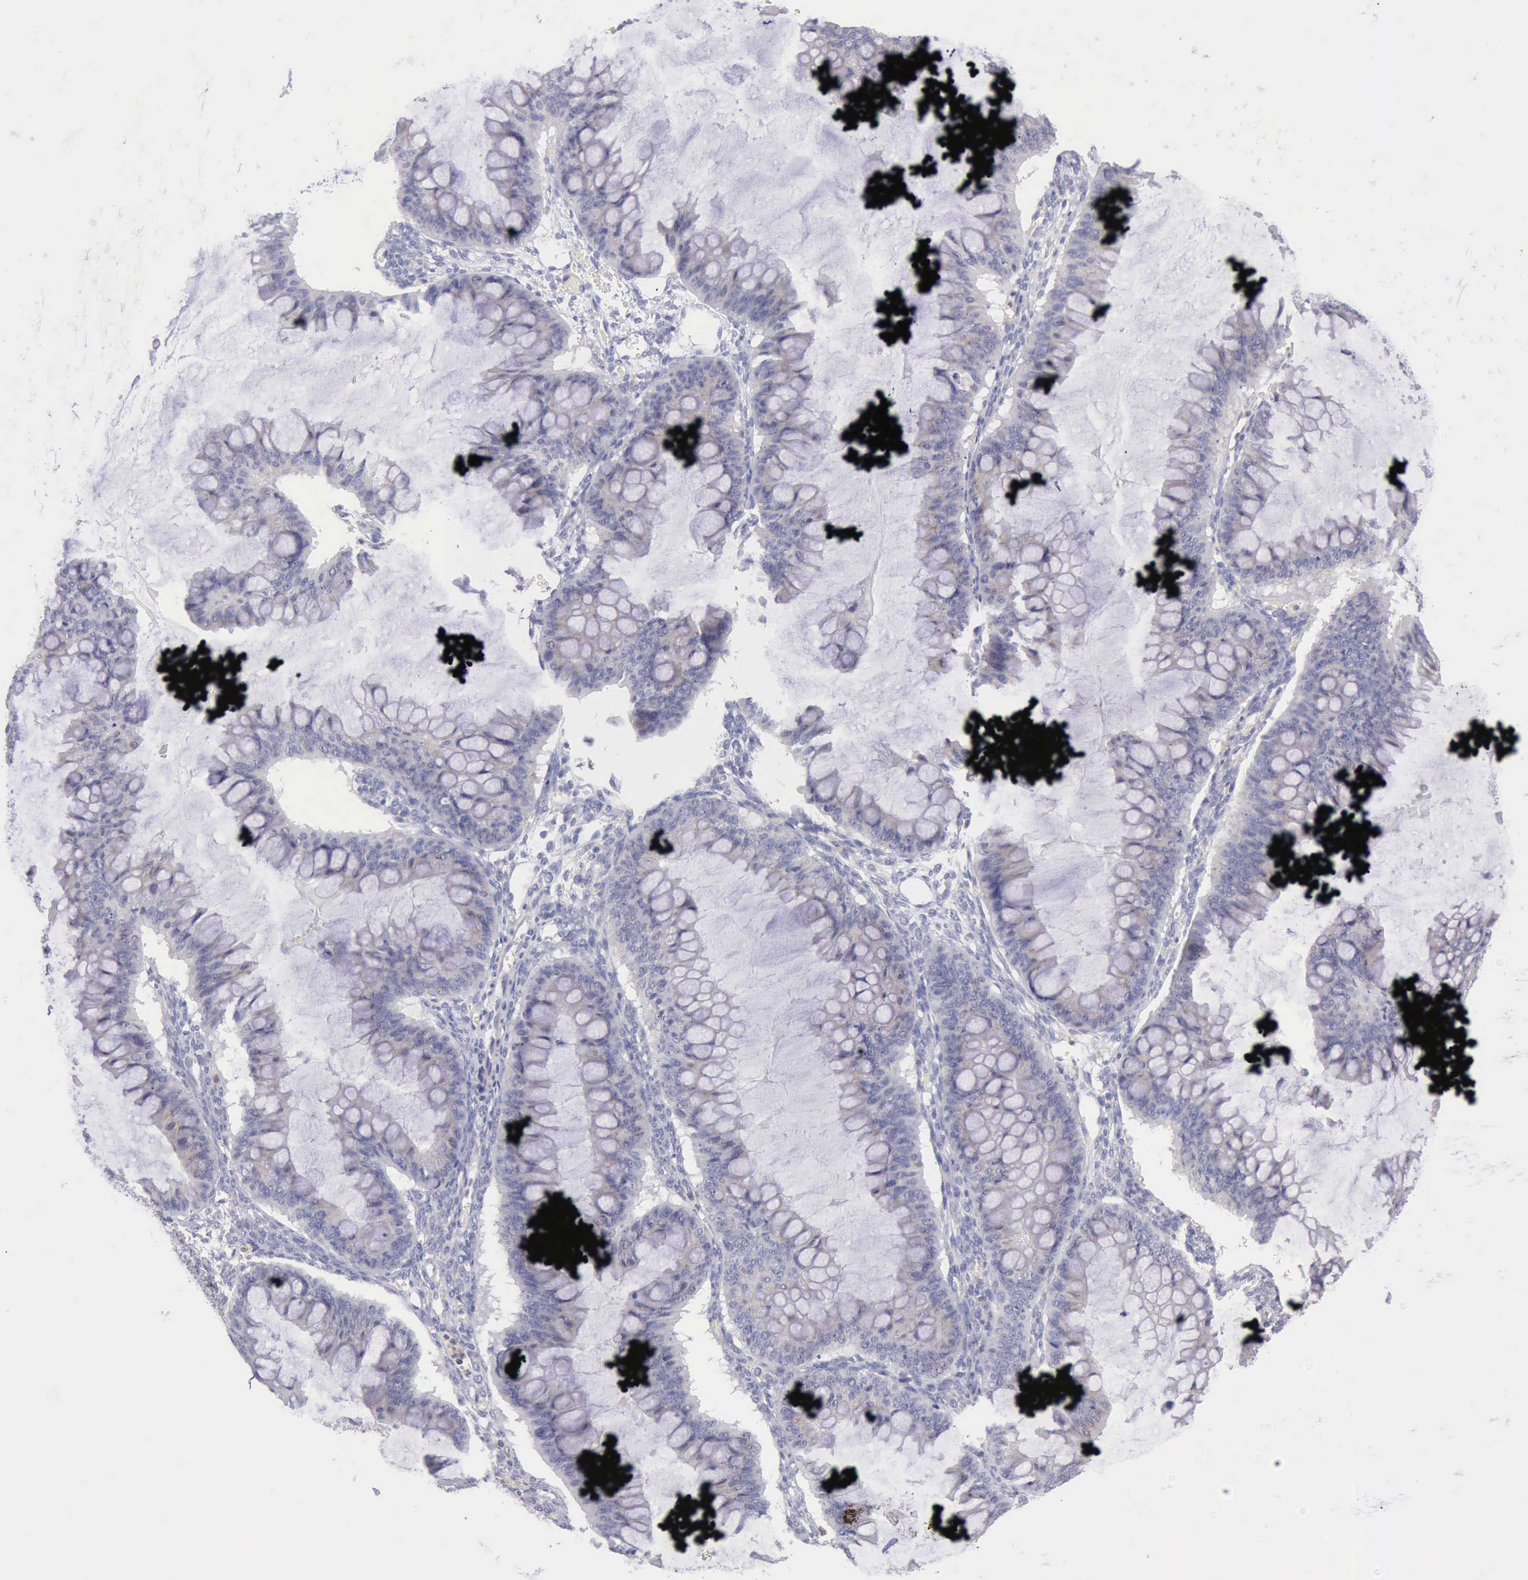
{"staining": {"intensity": "negative", "quantity": "none", "location": "none"}, "tissue": "ovarian cancer", "cell_type": "Tumor cells", "image_type": "cancer", "snomed": [{"axis": "morphology", "description": "Cystadenocarcinoma, mucinous, NOS"}, {"axis": "topography", "description": "Ovary"}], "caption": "Immunohistochemistry (IHC) micrograph of ovarian cancer stained for a protein (brown), which shows no staining in tumor cells.", "gene": "SASH3", "patient": {"sex": "female", "age": 73}}